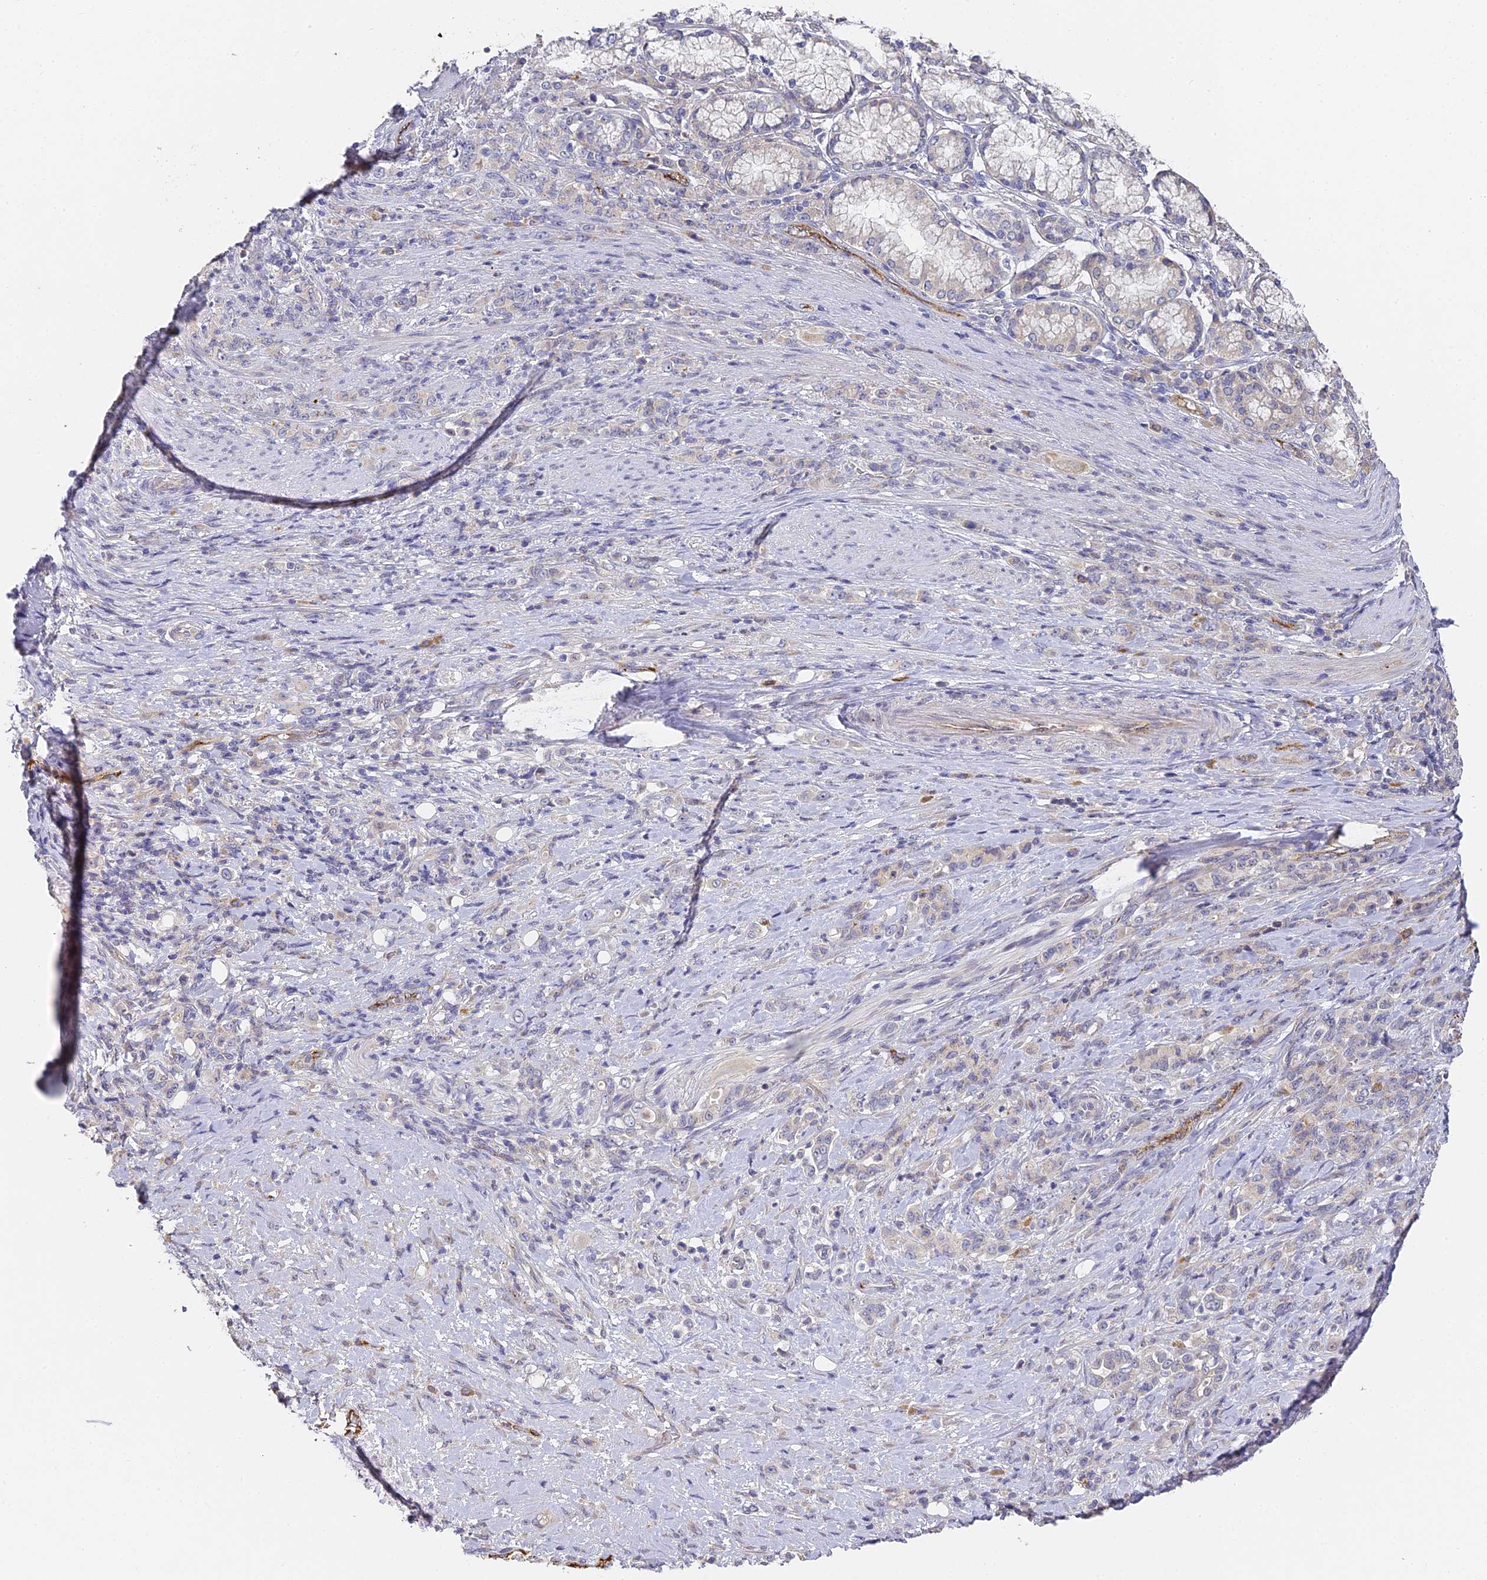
{"staining": {"intensity": "negative", "quantity": "none", "location": "none"}, "tissue": "stomach cancer", "cell_type": "Tumor cells", "image_type": "cancer", "snomed": [{"axis": "morphology", "description": "Adenocarcinoma, NOS"}, {"axis": "topography", "description": "Stomach"}], "caption": "Immunohistochemistry (IHC) histopathology image of neoplastic tissue: stomach adenocarcinoma stained with DAB (3,3'-diaminobenzidine) reveals no significant protein staining in tumor cells.", "gene": "DNAAF10", "patient": {"sex": "female", "age": 79}}